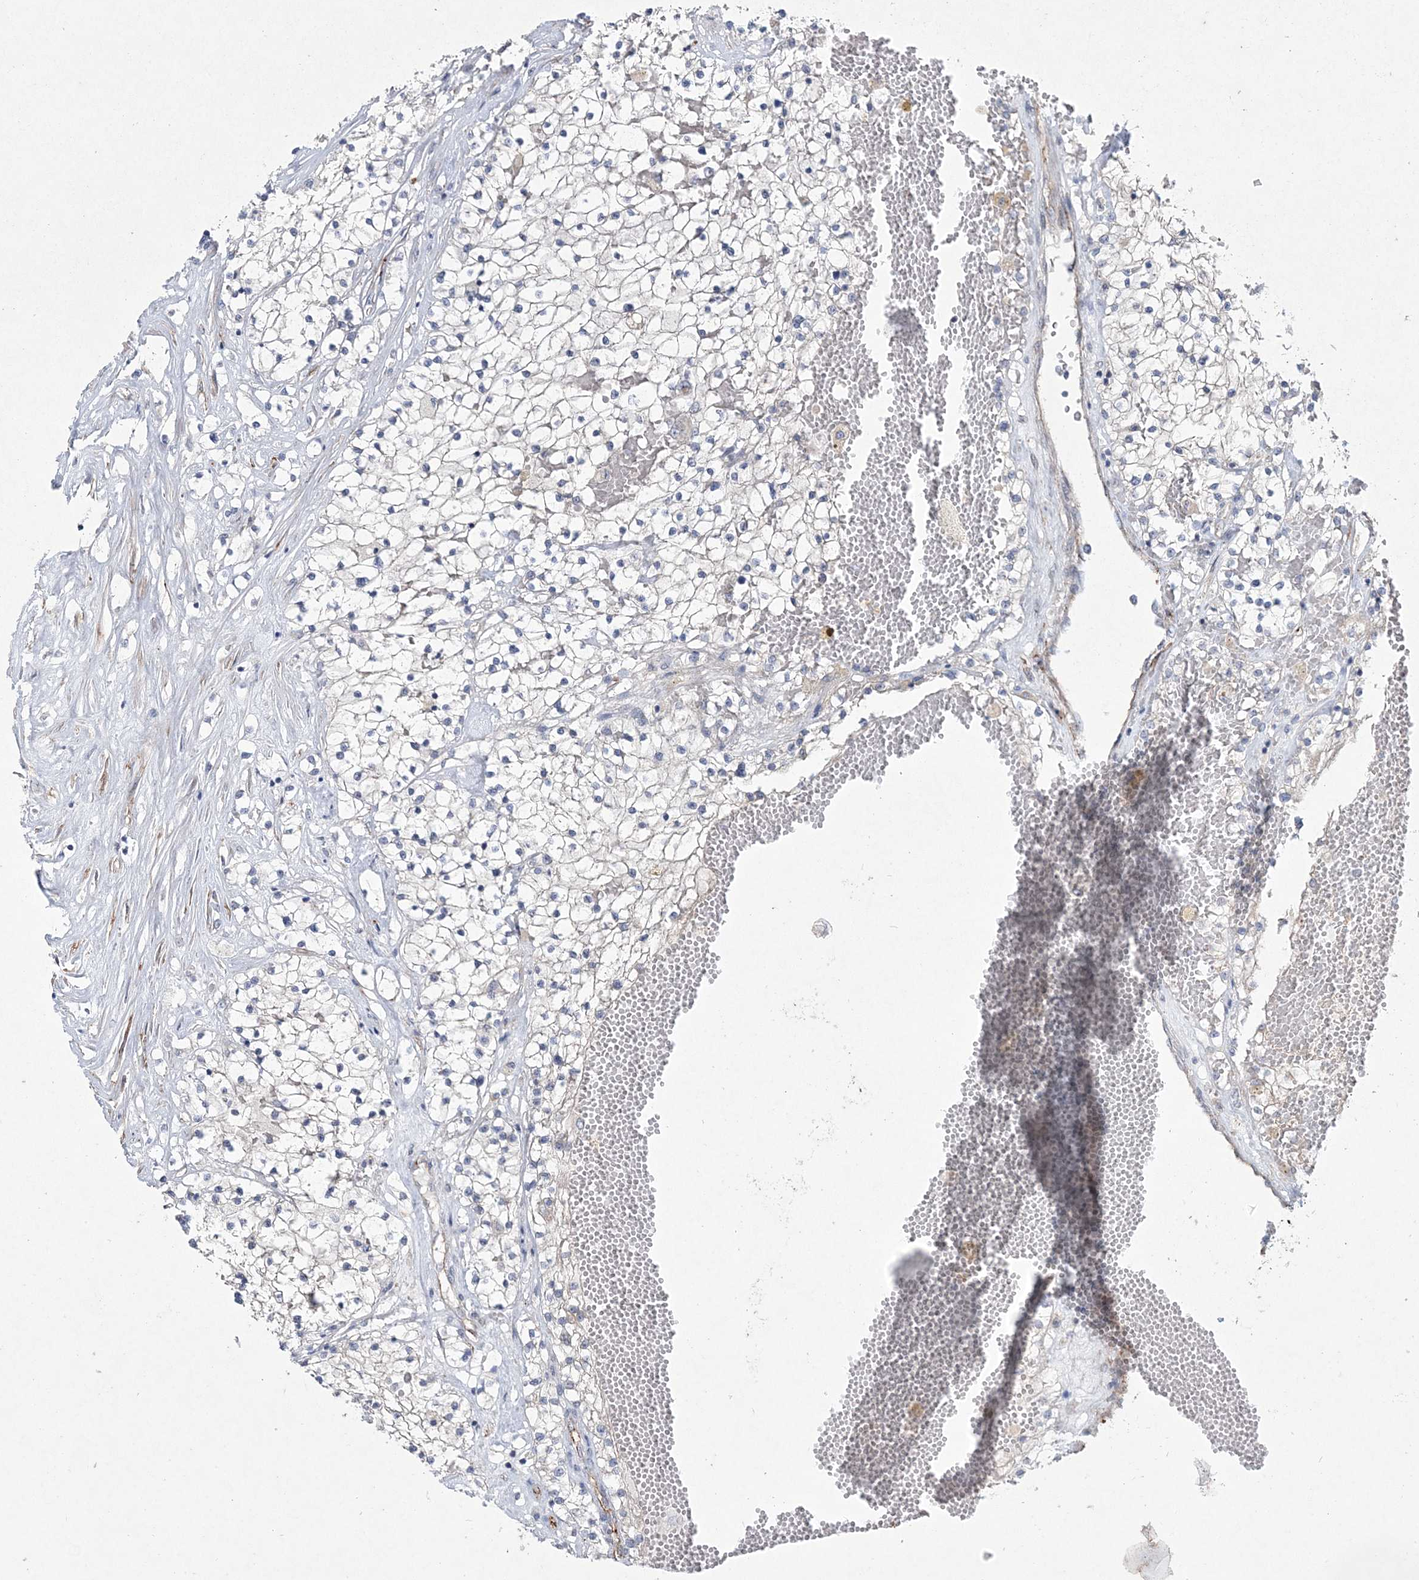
{"staining": {"intensity": "negative", "quantity": "none", "location": "none"}, "tissue": "renal cancer", "cell_type": "Tumor cells", "image_type": "cancer", "snomed": [{"axis": "morphology", "description": "Normal tissue, NOS"}, {"axis": "morphology", "description": "Adenocarcinoma, NOS"}, {"axis": "topography", "description": "Kidney"}], "caption": "The micrograph displays no staining of tumor cells in renal adenocarcinoma.", "gene": "DPCD", "patient": {"sex": "male", "age": 68}}